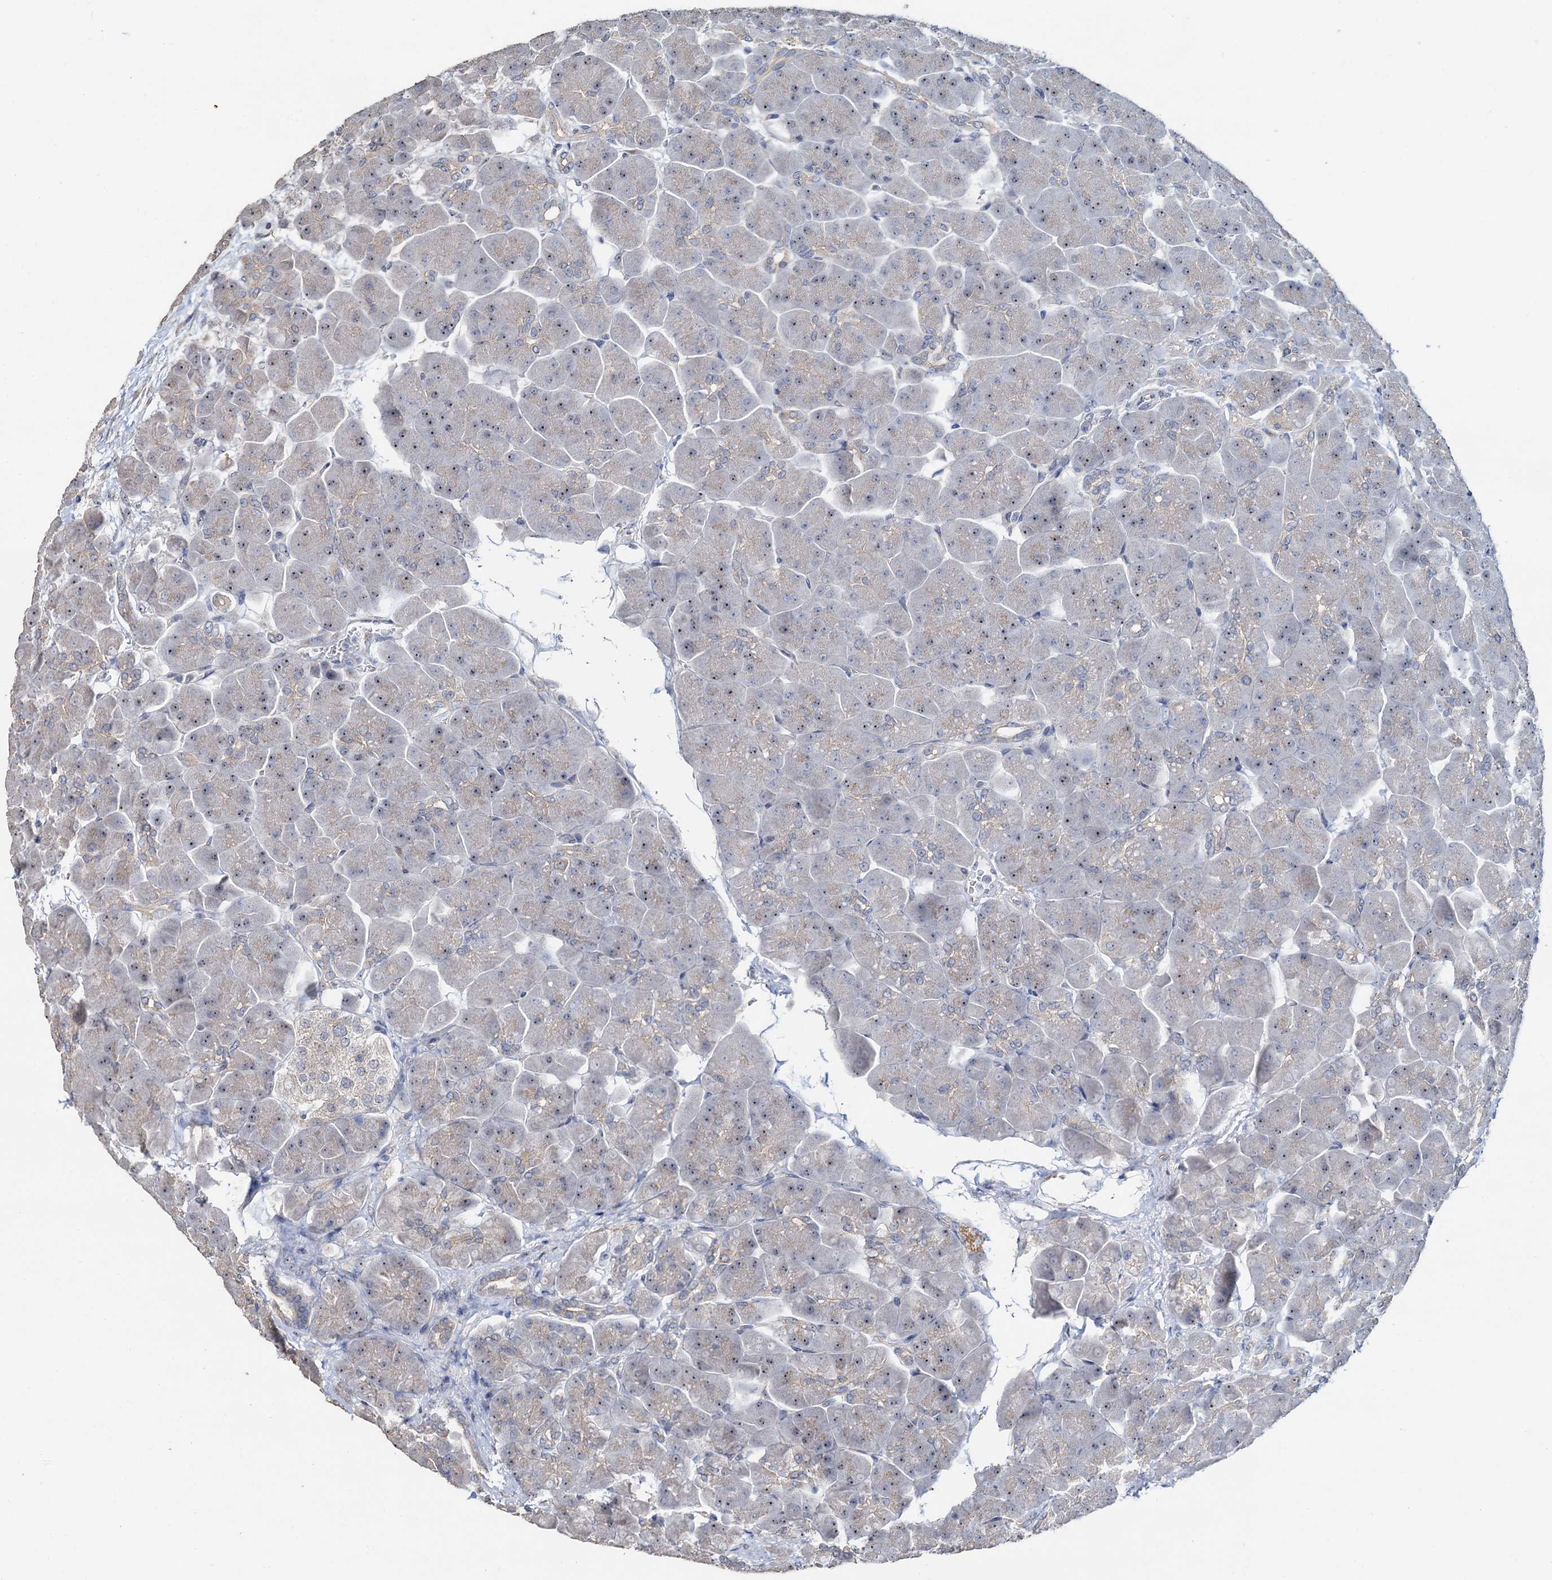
{"staining": {"intensity": "weak", "quantity": "25%-75%", "location": "nuclear"}, "tissue": "pancreas", "cell_type": "Exocrine glandular cells", "image_type": "normal", "snomed": [{"axis": "morphology", "description": "Normal tissue, NOS"}, {"axis": "topography", "description": "Pancreas"}], "caption": "Immunohistochemical staining of unremarkable pancreas reveals low levels of weak nuclear positivity in approximately 25%-75% of exocrine glandular cells. Using DAB (3,3'-diaminobenzidine) (brown) and hematoxylin (blue) stains, captured at high magnification using brightfield microscopy.", "gene": "C2CD3", "patient": {"sex": "male", "age": 66}}